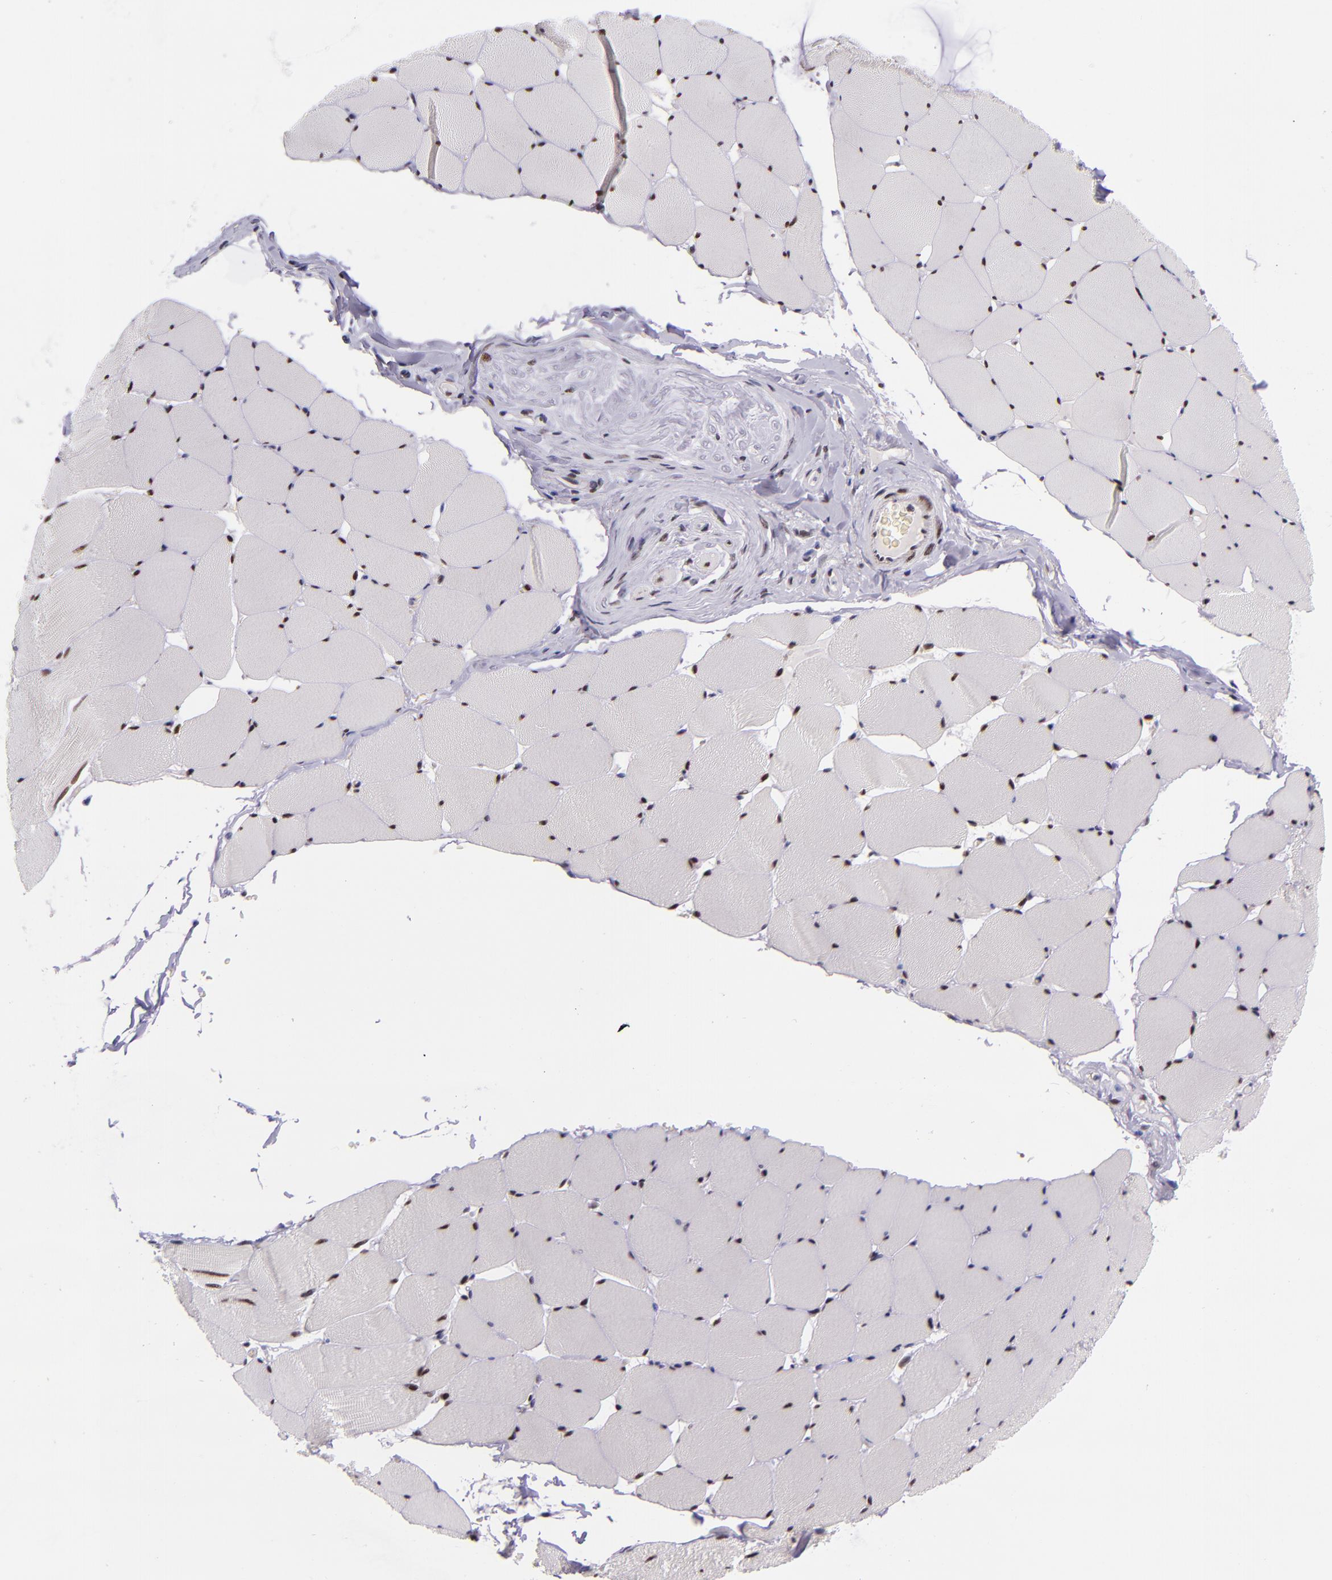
{"staining": {"intensity": "moderate", "quantity": ">75%", "location": "nuclear"}, "tissue": "skeletal muscle", "cell_type": "Myocytes", "image_type": "normal", "snomed": [{"axis": "morphology", "description": "Normal tissue, NOS"}, {"axis": "topography", "description": "Skeletal muscle"}], "caption": "Unremarkable skeletal muscle reveals moderate nuclear expression in approximately >75% of myocytes, visualized by immunohistochemistry.", "gene": "GPKOW", "patient": {"sex": "male", "age": 62}}